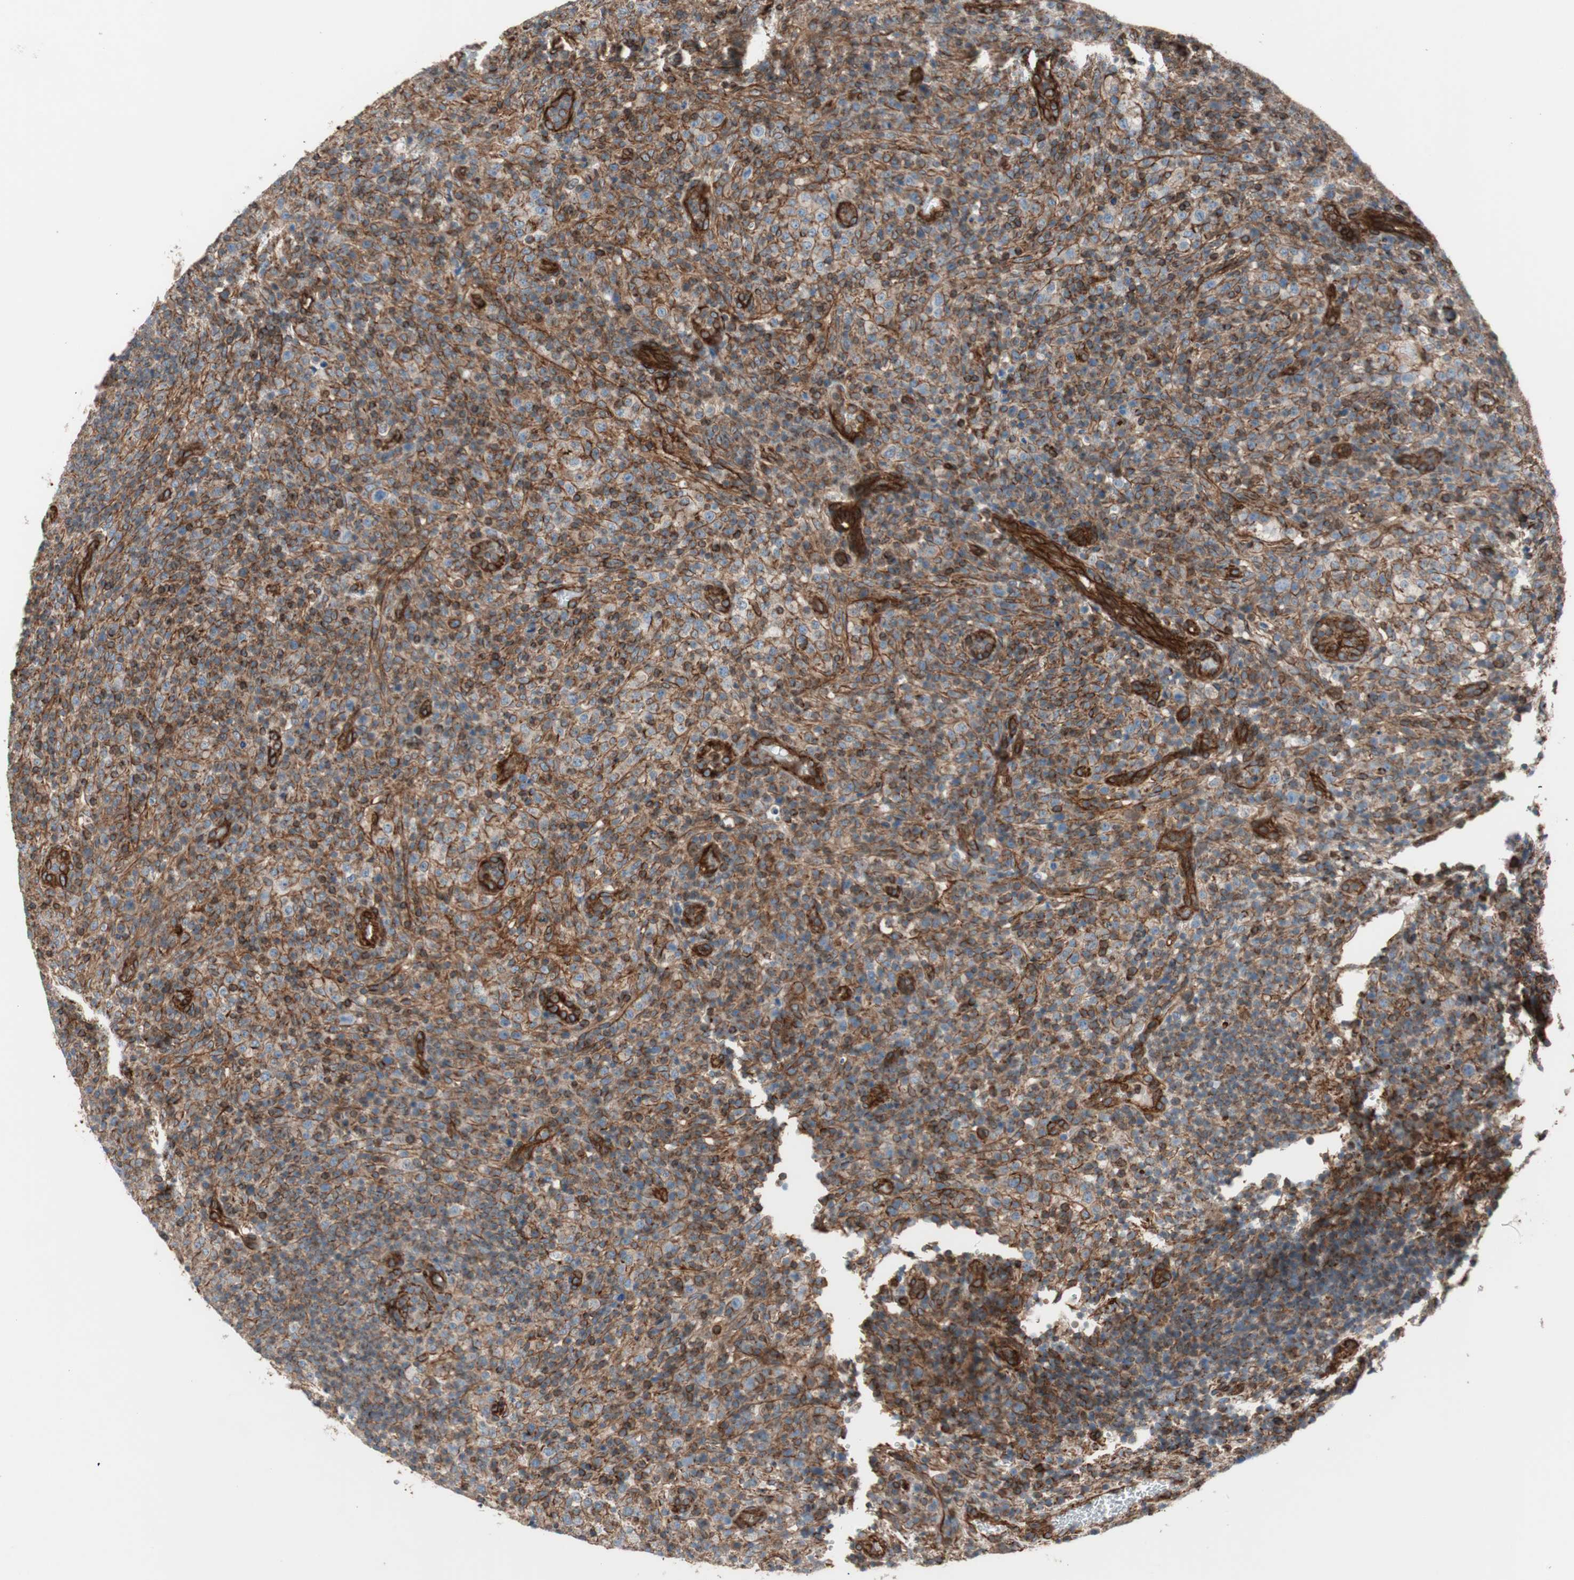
{"staining": {"intensity": "moderate", "quantity": ">75%", "location": "cytoplasmic/membranous"}, "tissue": "lymphoma", "cell_type": "Tumor cells", "image_type": "cancer", "snomed": [{"axis": "morphology", "description": "Malignant lymphoma, non-Hodgkin's type, High grade"}, {"axis": "topography", "description": "Lymph node"}], "caption": "The image exhibits staining of lymphoma, revealing moderate cytoplasmic/membranous protein expression (brown color) within tumor cells. (Stains: DAB (3,3'-diaminobenzidine) in brown, nuclei in blue, Microscopy: brightfield microscopy at high magnification).", "gene": "TCTA", "patient": {"sex": "female", "age": 76}}